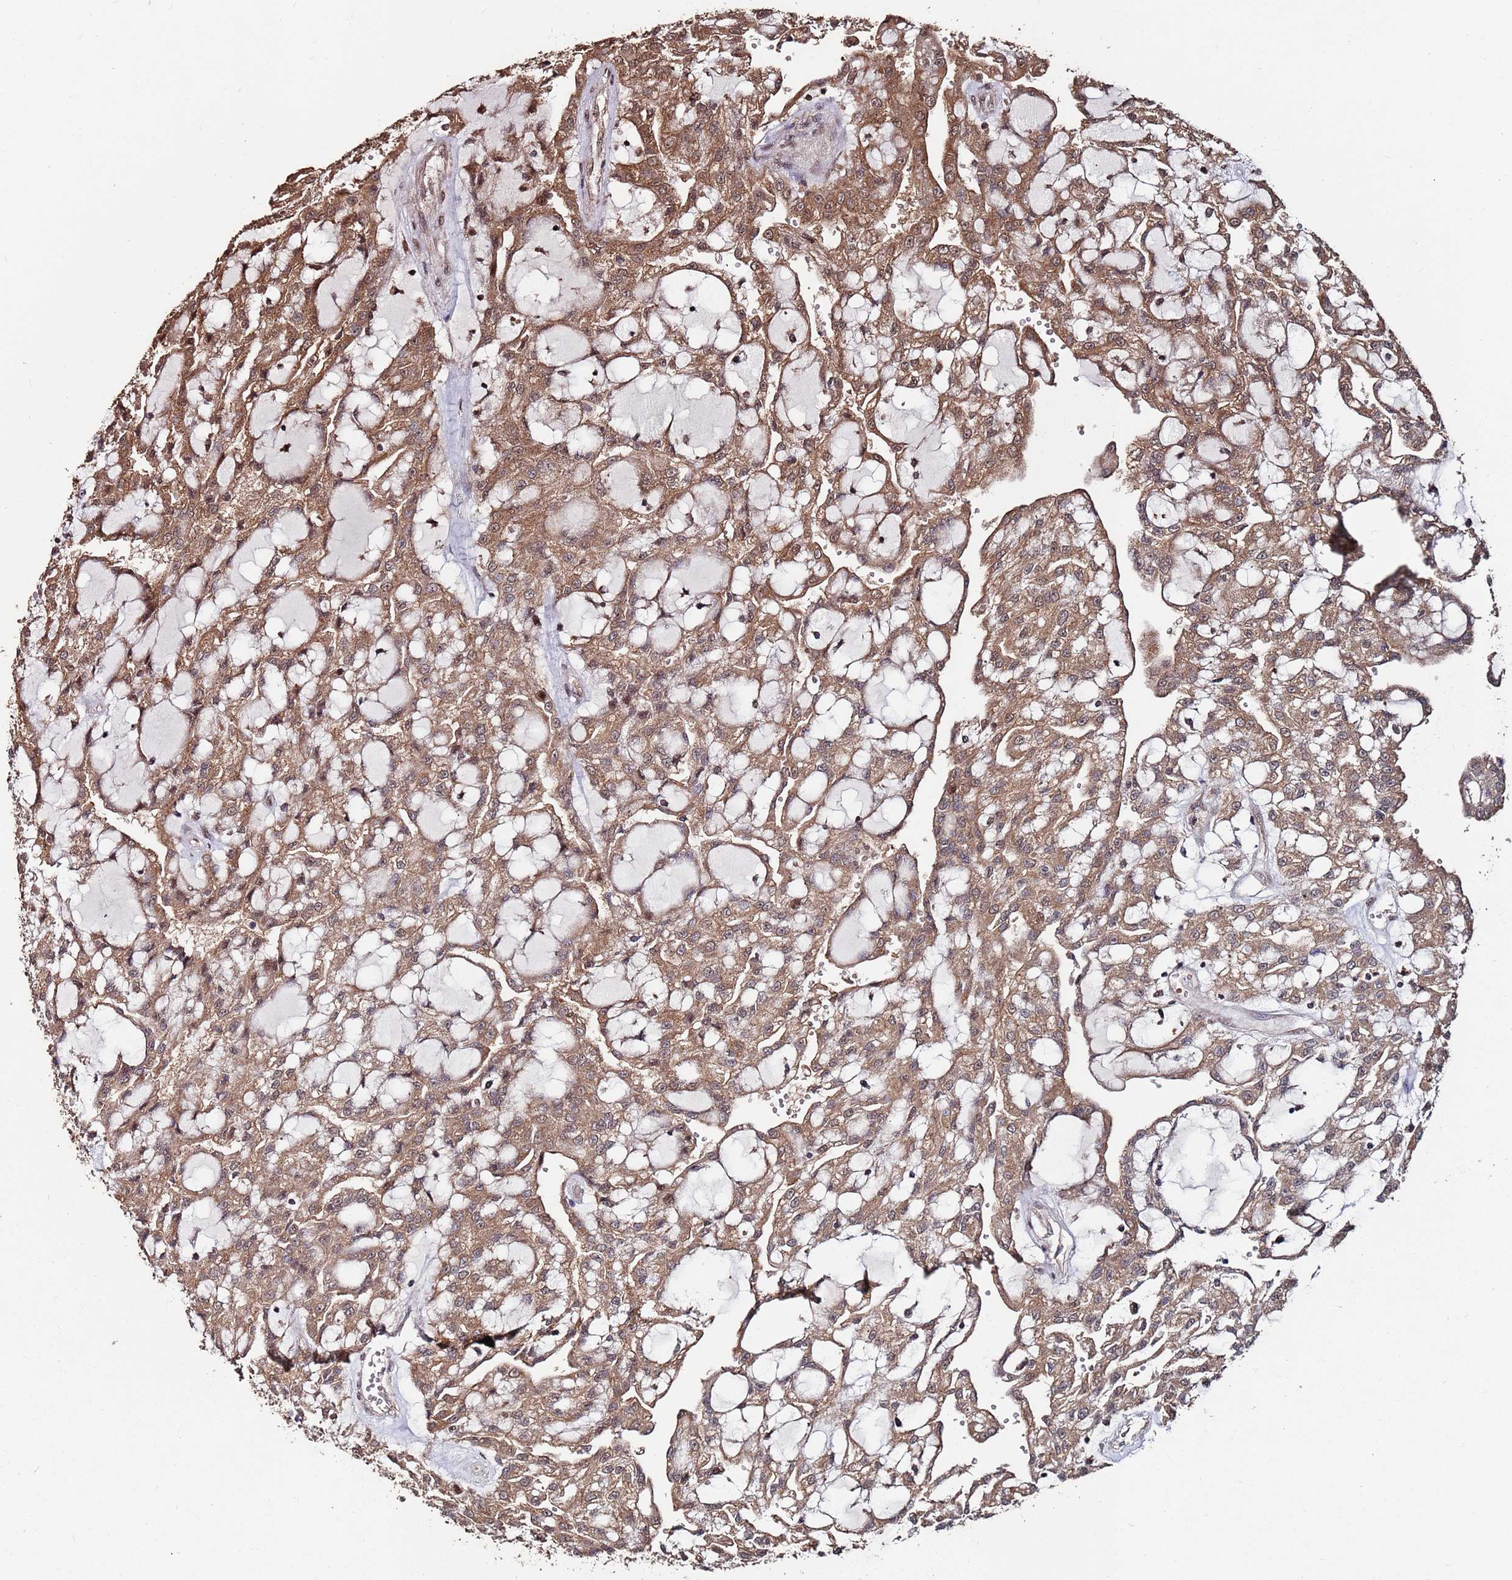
{"staining": {"intensity": "moderate", "quantity": ">75%", "location": "cytoplasmic/membranous"}, "tissue": "renal cancer", "cell_type": "Tumor cells", "image_type": "cancer", "snomed": [{"axis": "morphology", "description": "Adenocarcinoma, NOS"}, {"axis": "topography", "description": "Kidney"}], "caption": "High-power microscopy captured an IHC micrograph of renal cancer, revealing moderate cytoplasmic/membranous staining in approximately >75% of tumor cells.", "gene": "PRR7", "patient": {"sex": "male", "age": 63}}